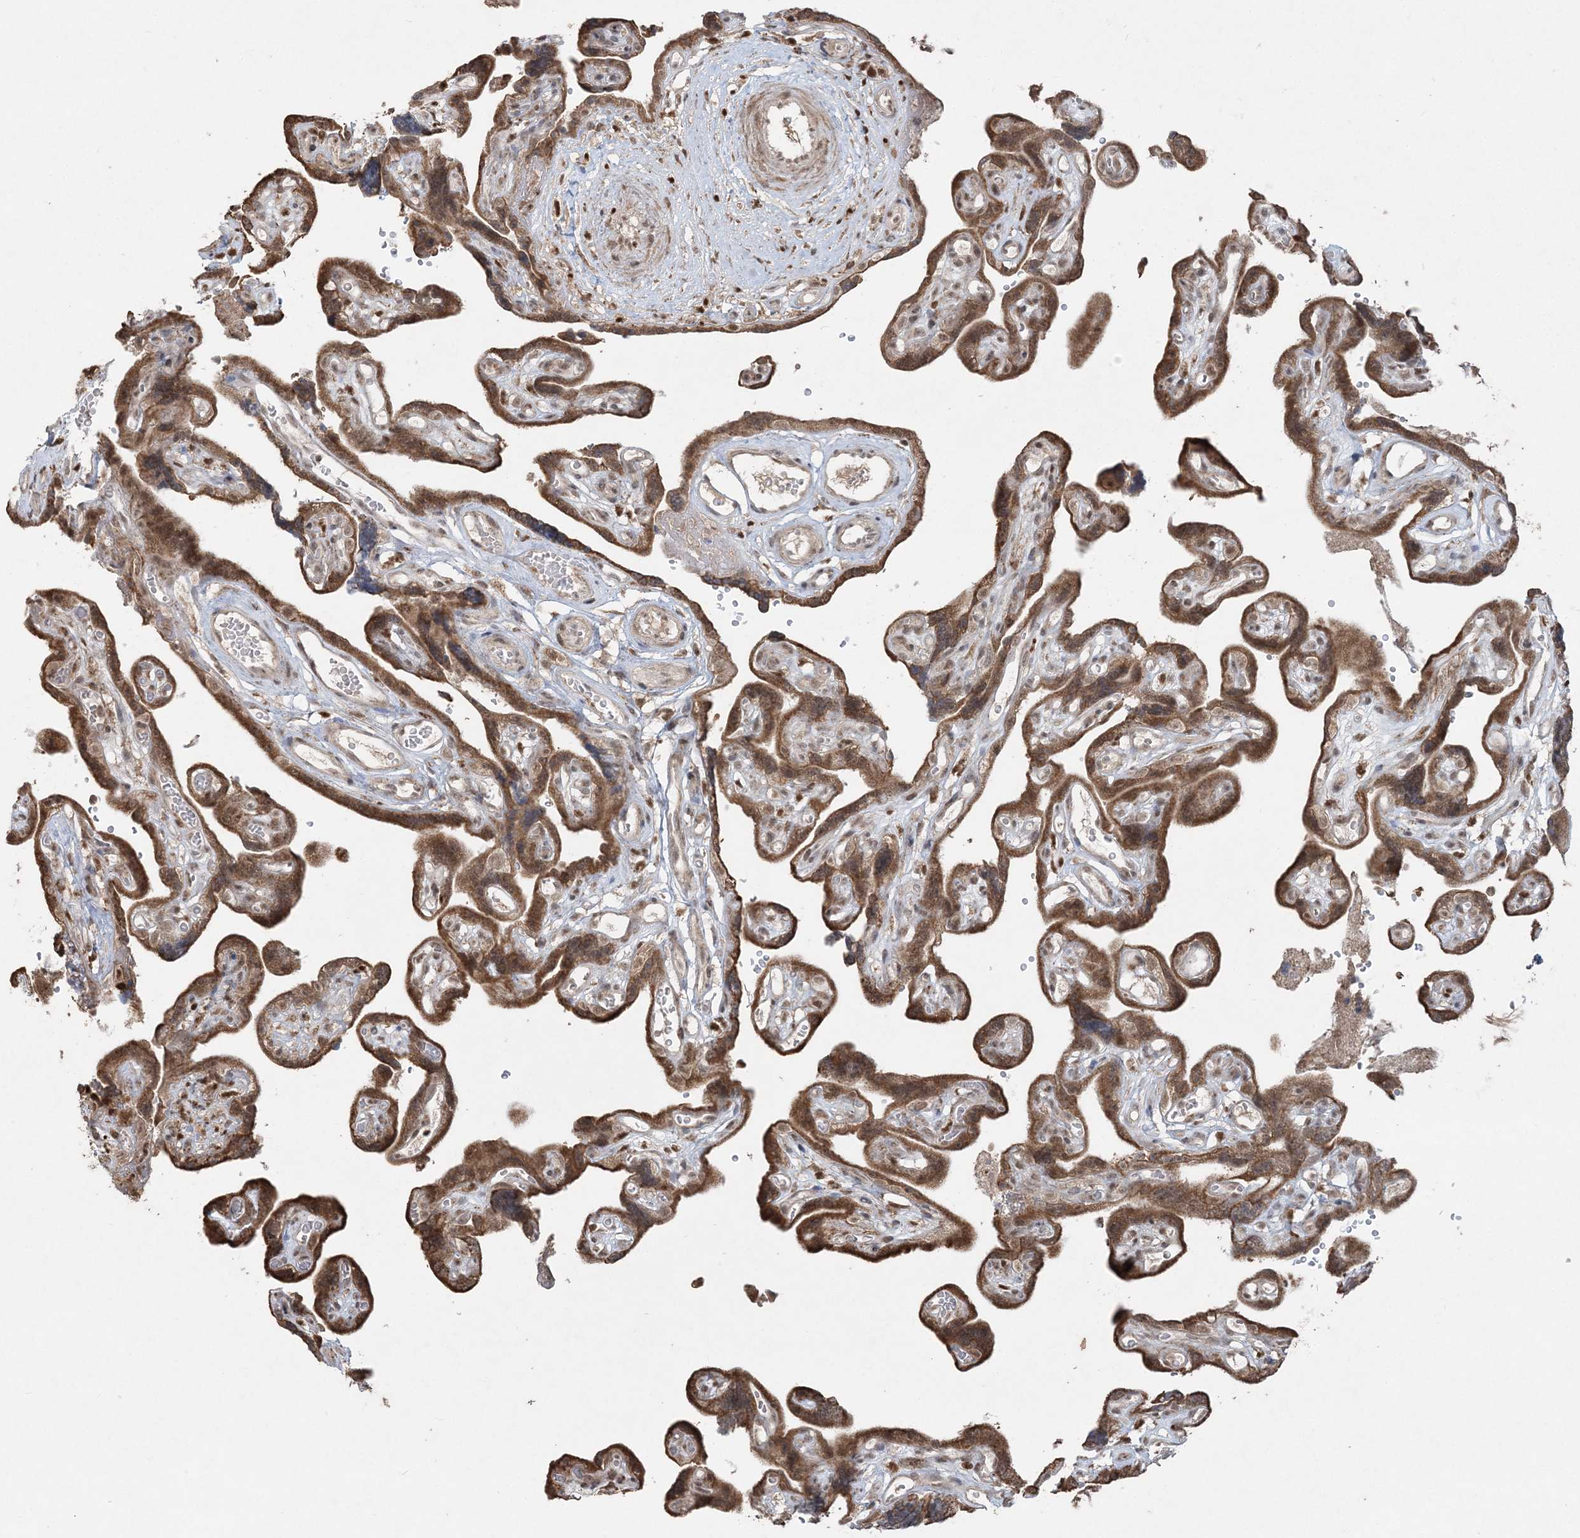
{"staining": {"intensity": "strong", "quantity": ">75%", "location": "cytoplasmic/membranous,nuclear"}, "tissue": "placenta", "cell_type": "Decidual cells", "image_type": "normal", "snomed": [{"axis": "morphology", "description": "Normal tissue, NOS"}, {"axis": "topography", "description": "Placenta"}], "caption": "High-power microscopy captured an IHC histopathology image of benign placenta, revealing strong cytoplasmic/membranous,nuclear positivity in approximately >75% of decidual cells. The protein is stained brown, and the nuclei are stained in blue (DAB IHC with brightfield microscopy, high magnification).", "gene": "SLU7", "patient": {"sex": "female", "age": 30}}